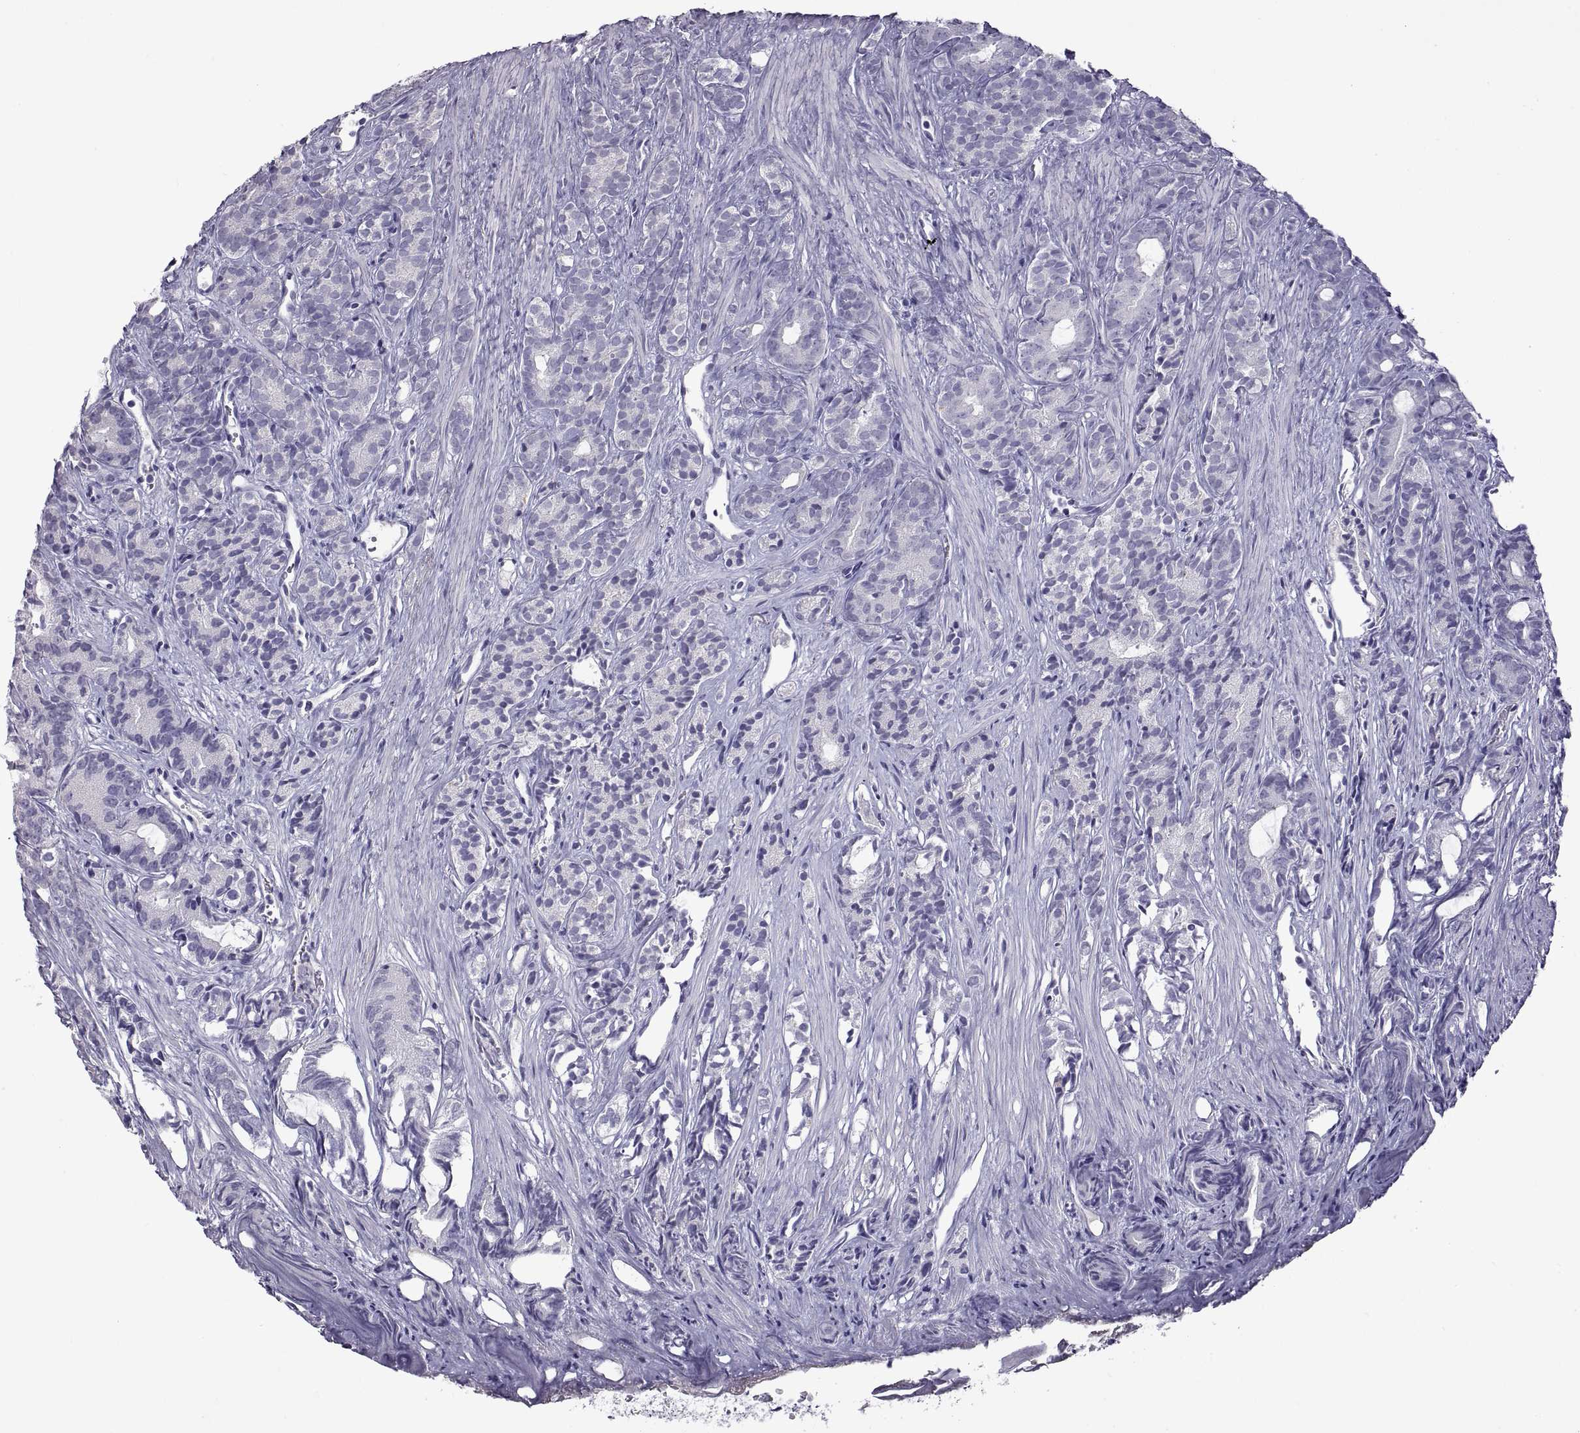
{"staining": {"intensity": "negative", "quantity": "none", "location": "none"}, "tissue": "prostate cancer", "cell_type": "Tumor cells", "image_type": "cancer", "snomed": [{"axis": "morphology", "description": "Adenocarcinoma, High grade"}, {"axis": "topography", "description": "Prostate"}], "caption": "Image shows no significant protein staining in tumor cells of prostate adenocarcinoma (high-grade).", "gene": "RDM1", "patient": {"sex": "male", "age": 84}}